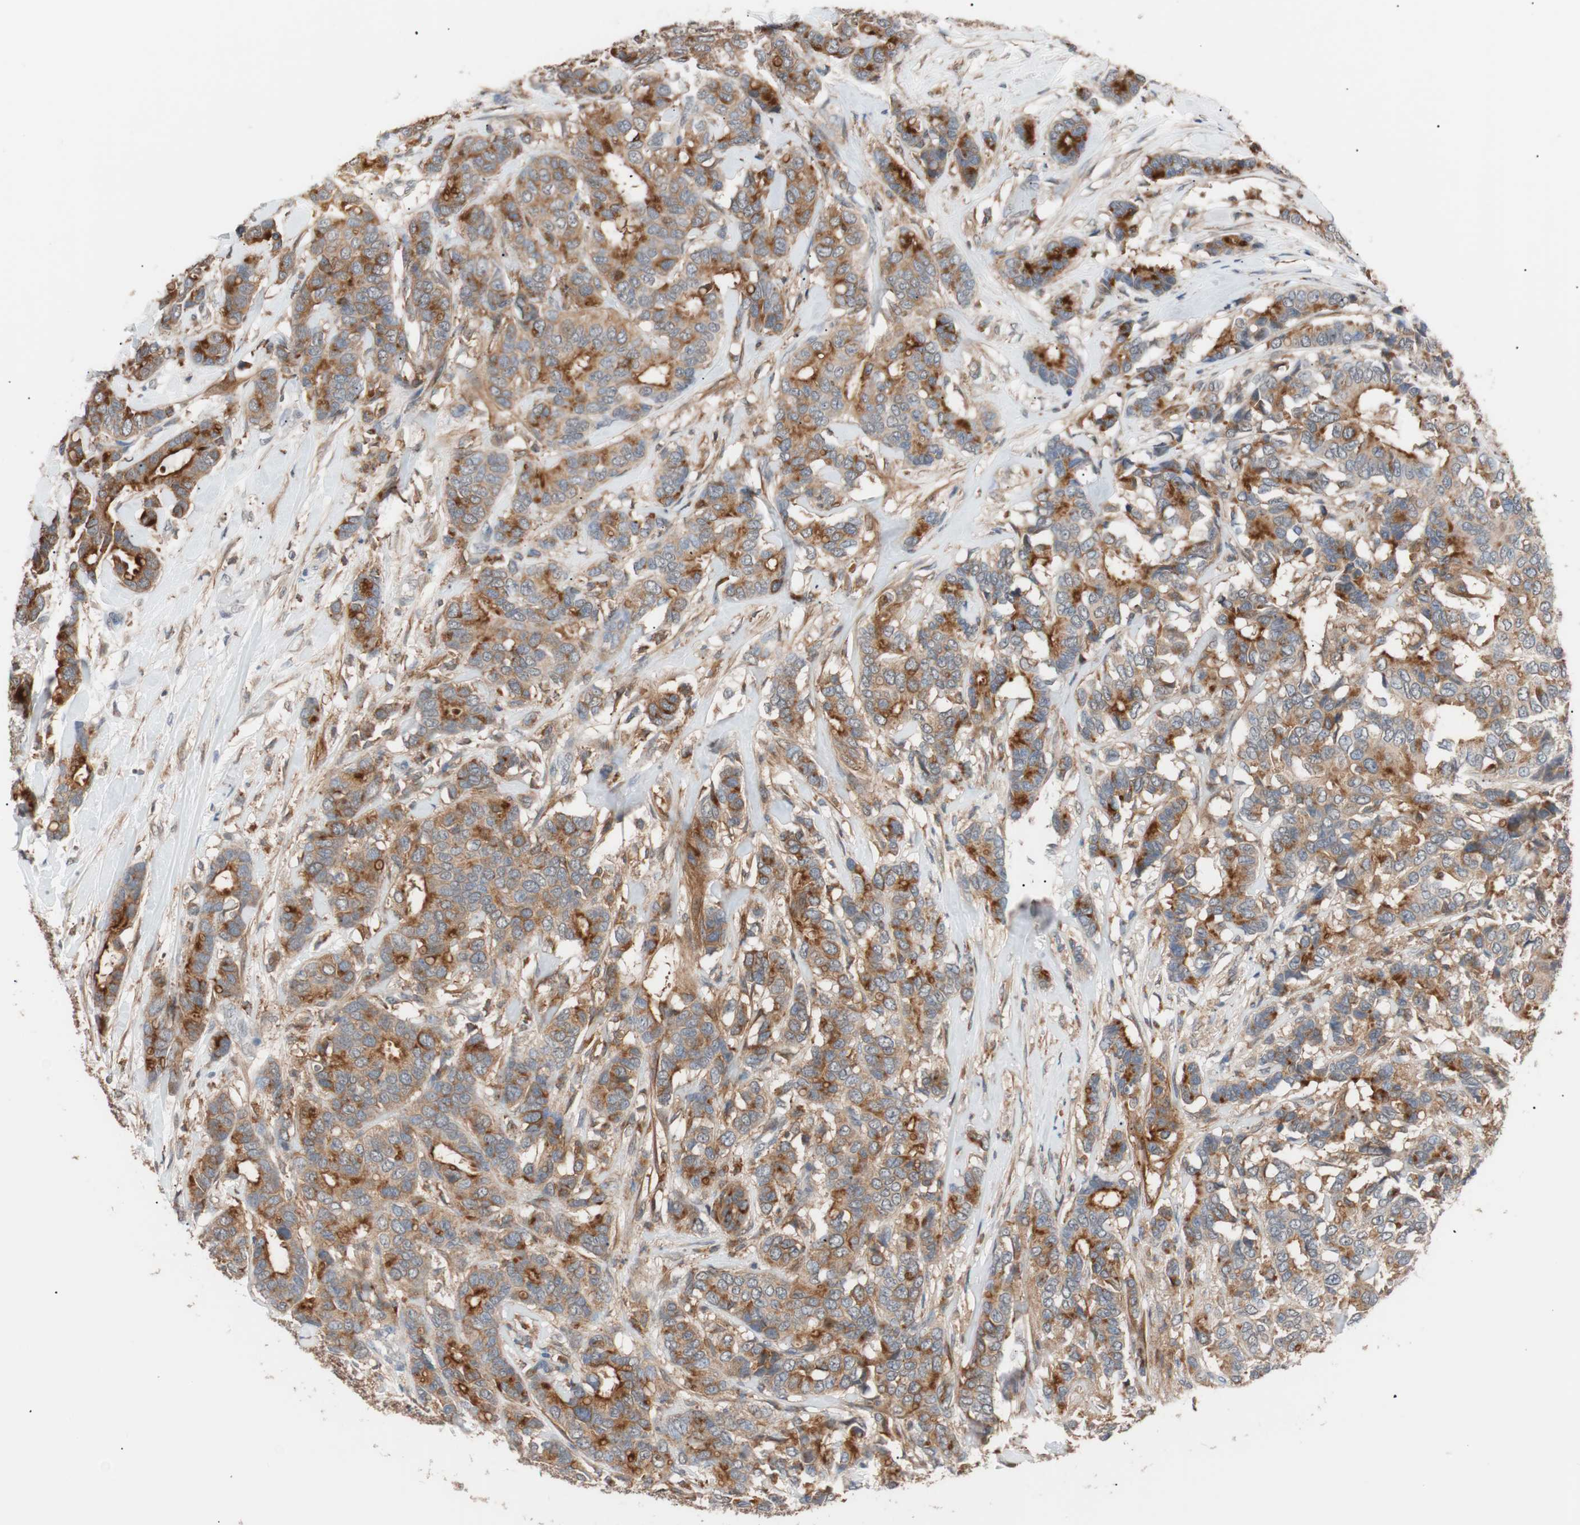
{"staining": {"intensity": "moderate", "quantity": "25%-75%", "location": "cytoplasmic/membranous"}, "tissue": "breast cancer", "cell_type": "Tumor cells", "image_type": "cancer", "snomed": [{"axis": "morphology", "description": "Duct carcinoma"}, {"axis": "topography", "description": "Breast"}], "caption": "The histopathology image displays a brown stain indicating the presence of a protein in the cytoplasmic/membranous of tumor cells in breast cancer.", "gene": "LITAF", "patient": {"sex": "female", "age": 87}}